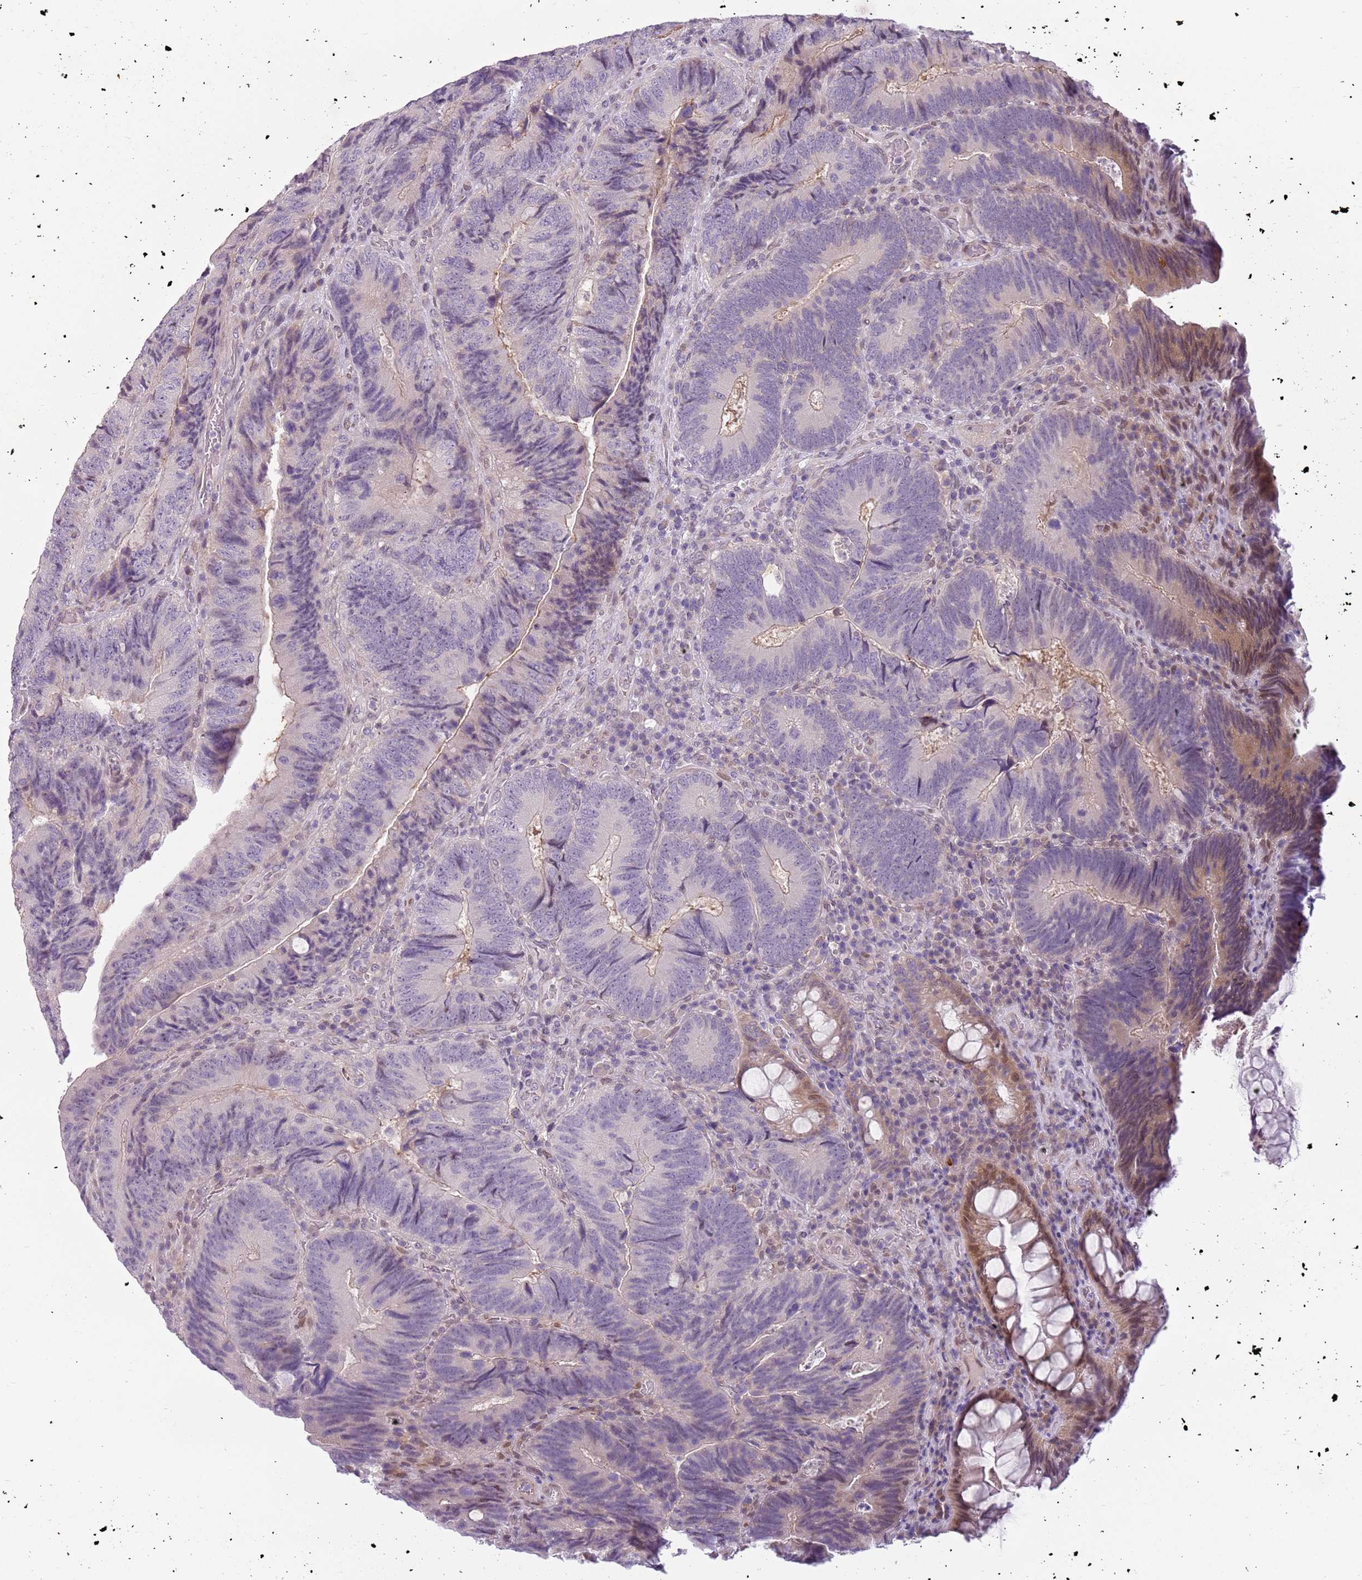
{"staining": {"intensity": "weak", "quantity": "<25%", "location": "cytoplasmic/membranous"}, "tissue": "colorectal cancer", "cell_type": "Tumor cells", "image_type": "cancer", "snomed": [{"axis": "morphology", "description": "Adenocarcinoma, NOS"}, {"axis": "topography", "description": "Colon"}], "caption": "Immunohistochemistry (IHC) photomicrograph of human adenocarcinoma (colorectal) stained for a protein (brown), which demonstrates no expression in tumor cells. (Brightfield microscopy of DAB (3,3'-diaminobenzidine) immunohistochemistry (IHC) at high magnification).", "gene": "DEFB116", "patient": {"sex": "female", "age": 67}}